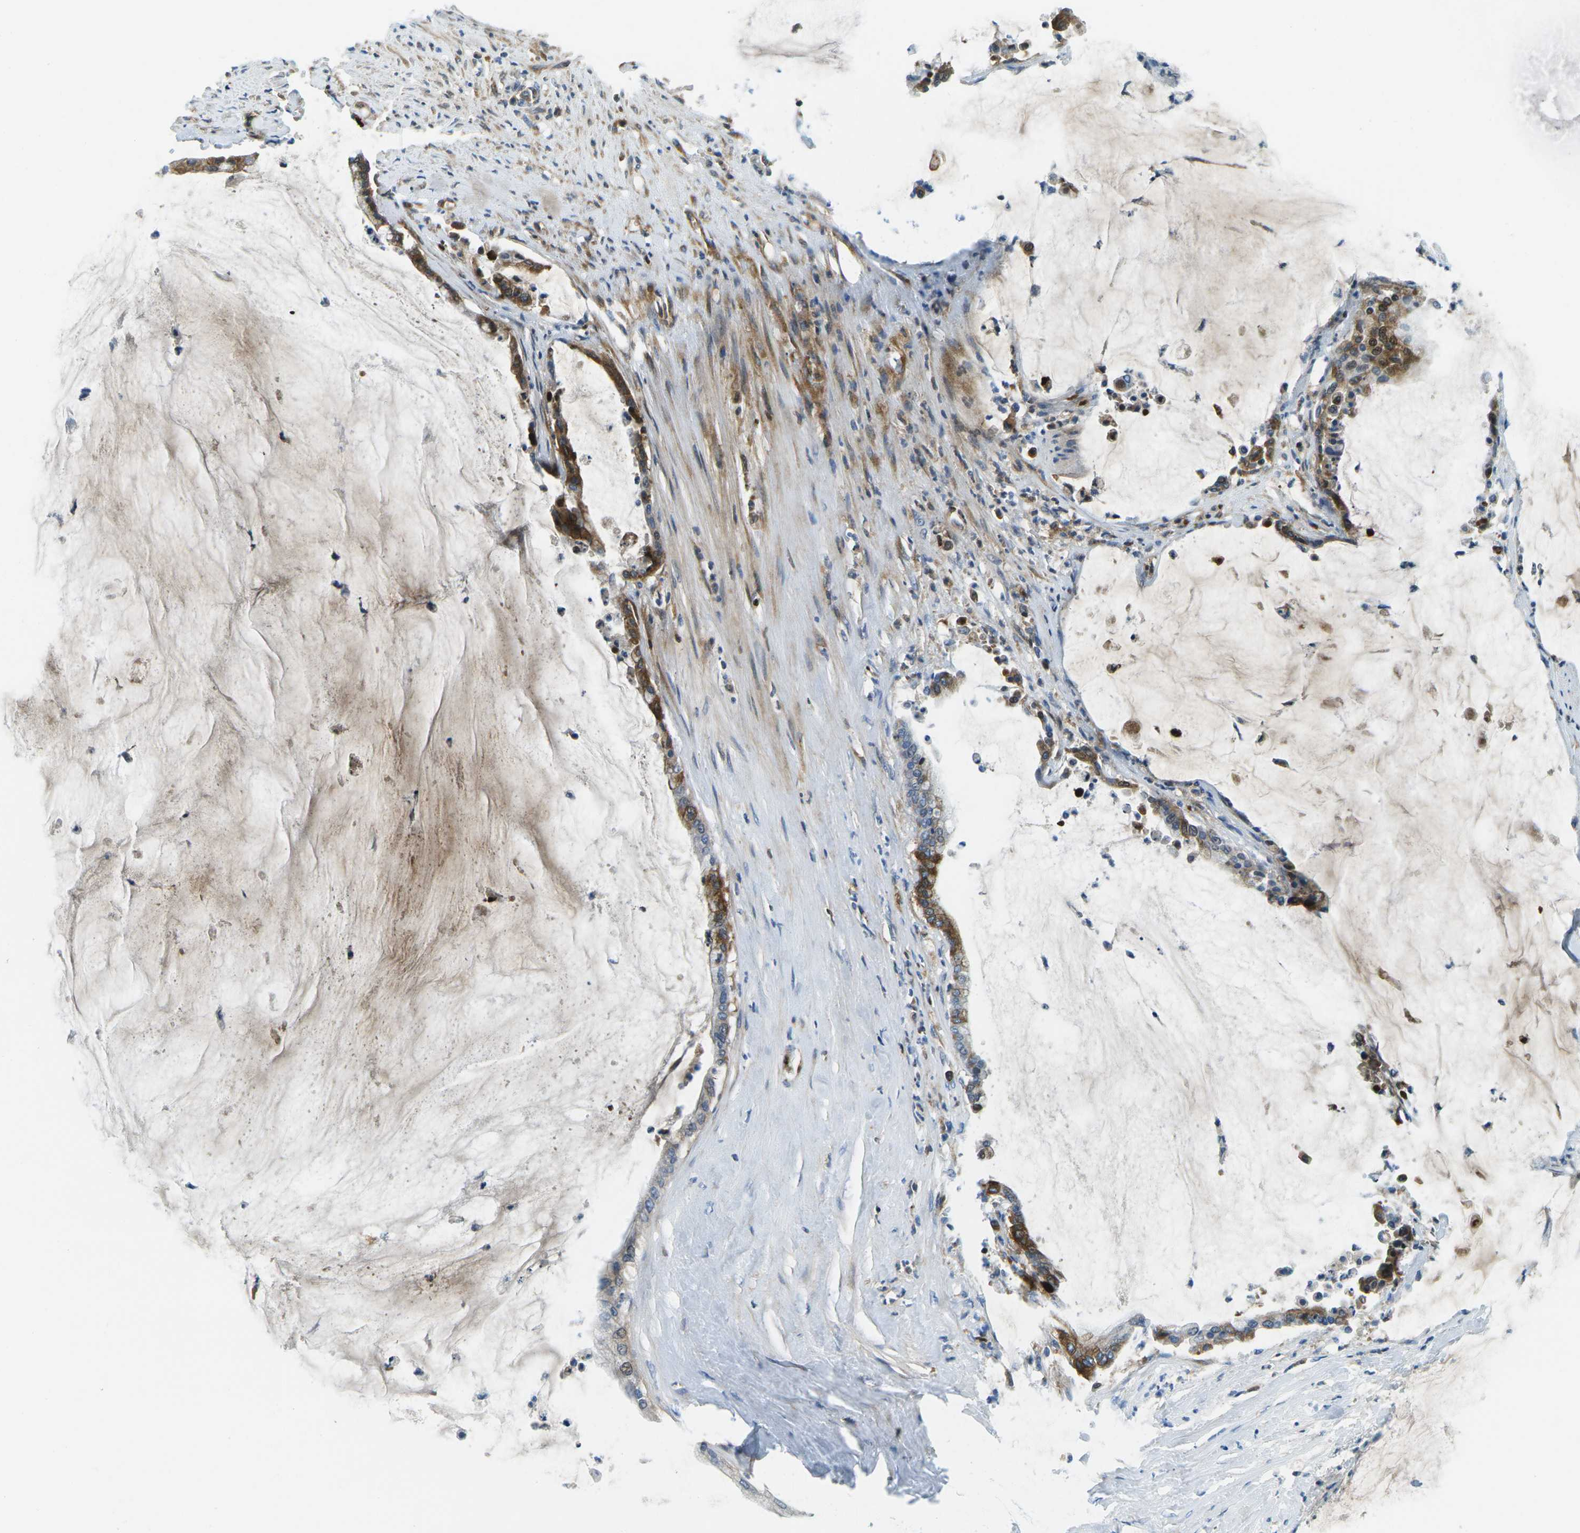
{"staining": {"intensity": "moderate", "quantity": "25%-75%", "location": "cytoplasmic/membranous"}, "tissue": "pancreatic cancer", "cell_type": "Tumor cells", "image_type": "cancer", "snomed": [{"axis": "morphology", "description": "Adenocarcinoma, NOS"}, {"axis": "topography", "description": "Pancreas"}], "caption": "Immunohistochemistry (DAB) staining of human adenocarcinoma (pancreatic) exhibits moderate cytoplasmic/membranous protein staining in about 25%-75% of tumor cells.", "gene": "CFB", "patient": {"sex": "male", "age": 41}}